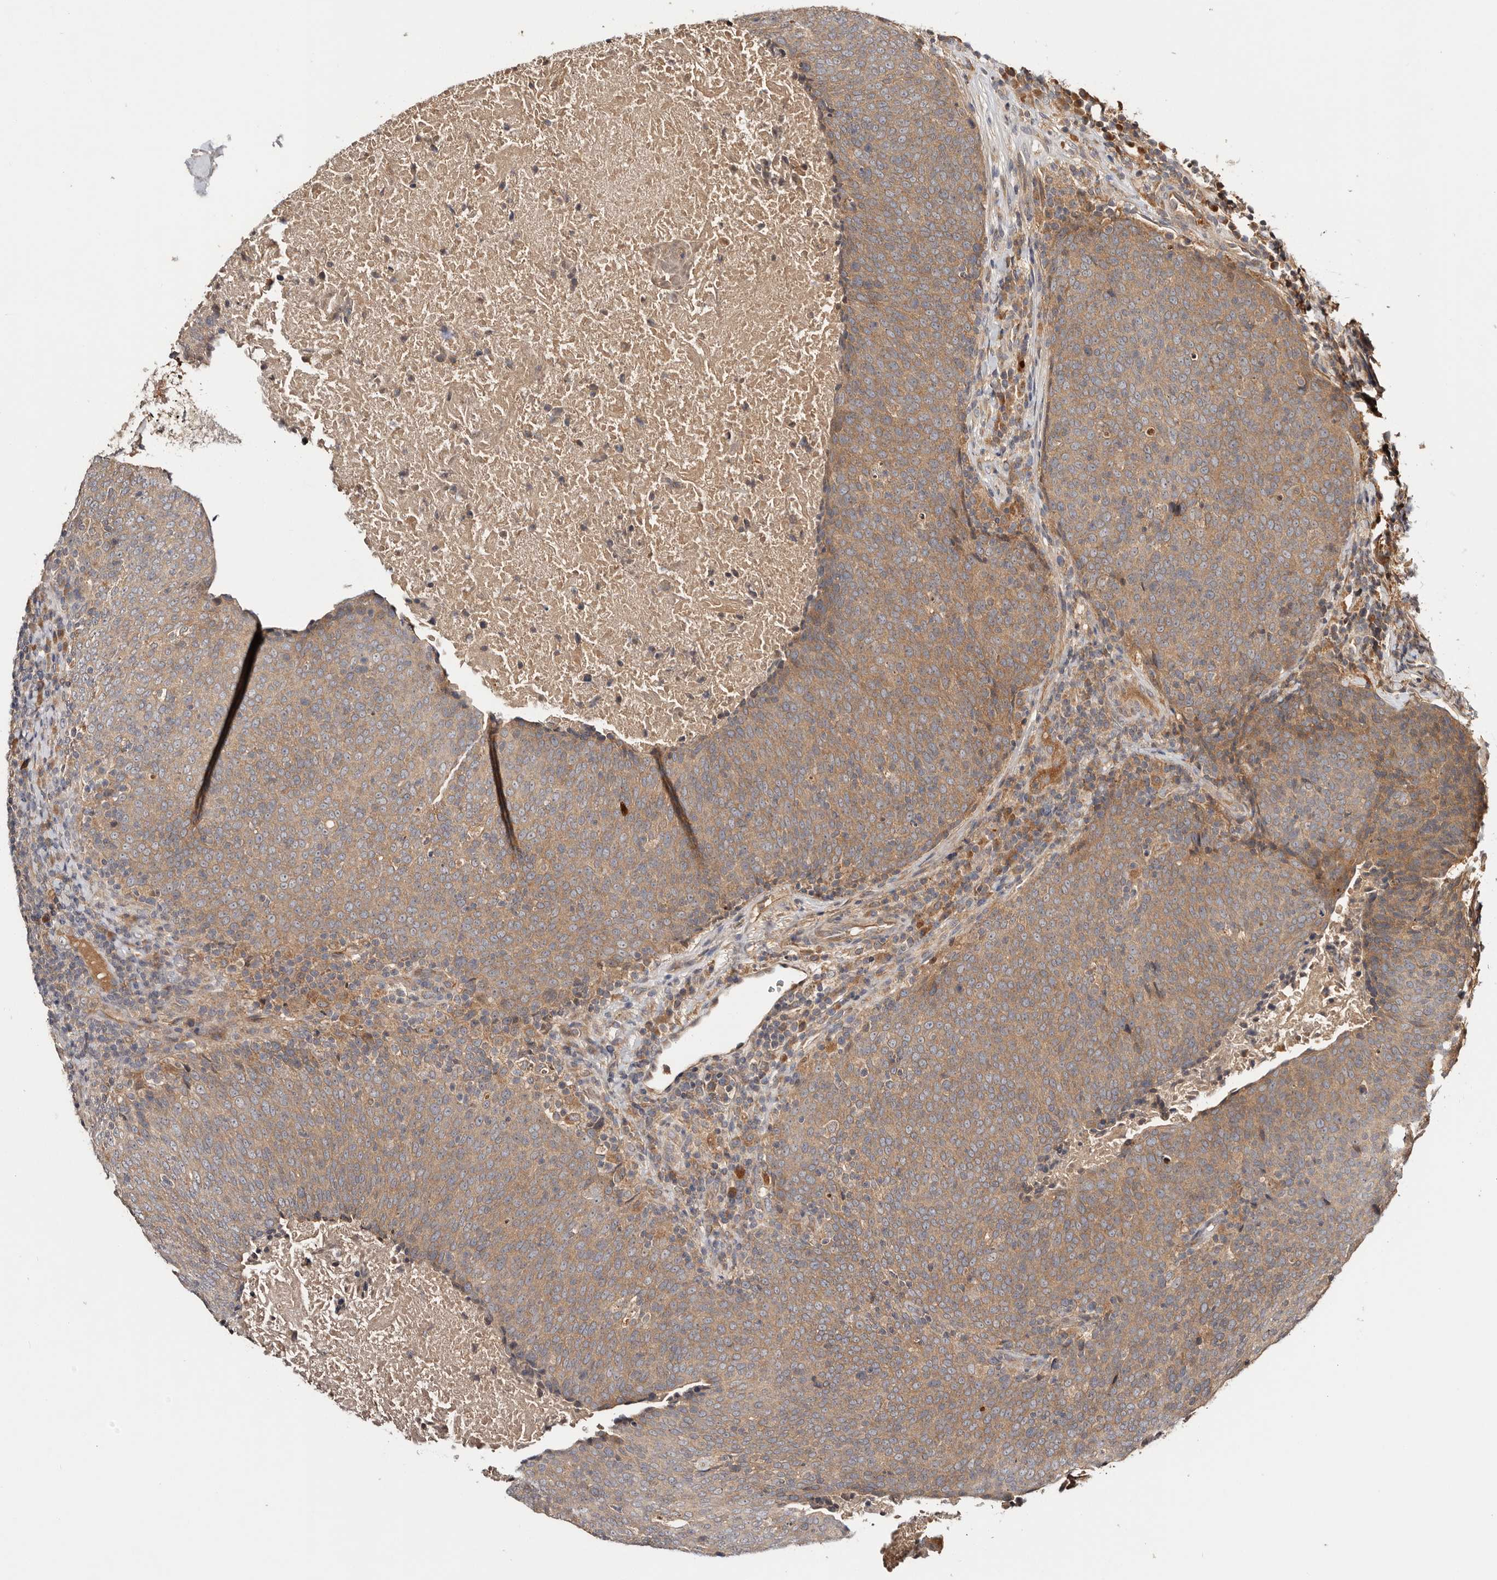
{"staining": {"intensity": "moderate", "quantity": ">75%", "location": "cytoplasmic/membranous"}, "tissue": "head and neck cancer", "cell_type": "Tumor cells", "image_type": "cancer", "snomed": [{"axis": "morphology", "description": "Squamous cell carcinoma, NOS"}, {"axis": "morphology", "description": "Squamous cell carcinoma, metastatic, NOS"}, {"axis": "topography", "description": "Lymph node"}, {"axis": "topography", "description": "Head-Neck"}], "caption": "Head and neck cancer (metastatic squamous cell carcinoma) tissue shows moderate cytoplasmic/membranous staining in about >75% of tumor cells", "gene": "PKIB", "patient": {"sex": "male", "age": 62}}